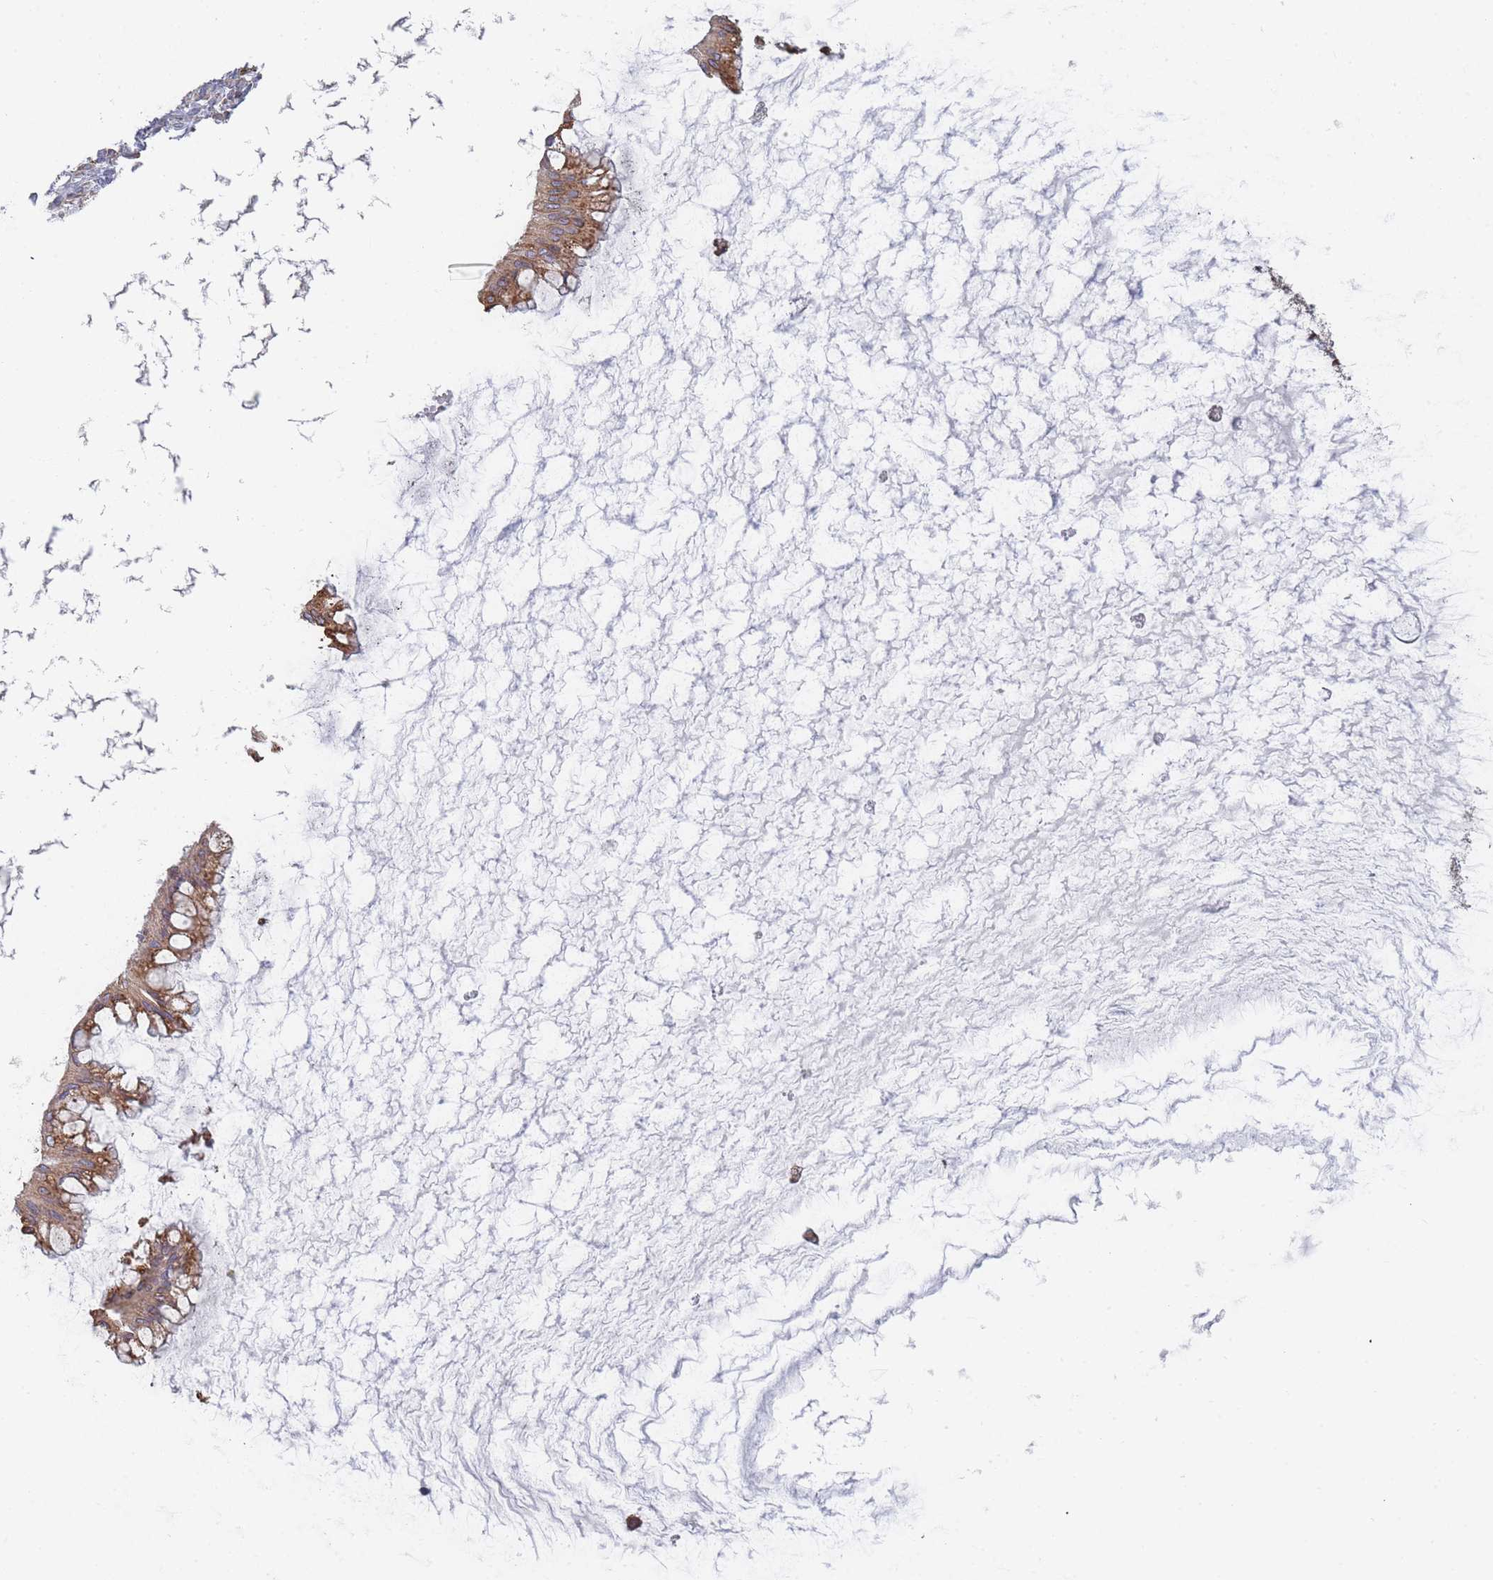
{"staining": {"intensity": "moderate", "quantity": ">75%", "location": "cytoplasmic/membranous"}, "tissue": "ovarian cancer", "cell_type": "Tumor cells", "image_type": "cancer", "snomed": [{"axis": "morphology", "description": "Cystadenocarcinoma, mucinous, NOS"}, {"axis": "topography", "description": "Ovary"}], "caption": "Immunohistochemistry (DAB (3,3'-diaminobenzidine)) staining of ovarian cancer (mucinous cystadenocarcinoma) shows moderate cytoplasmic/membranous protein staining in approximately >75% of tumor cells.", "gene": "OR7C2", "patient": {"sex": "female", "age": 73}}